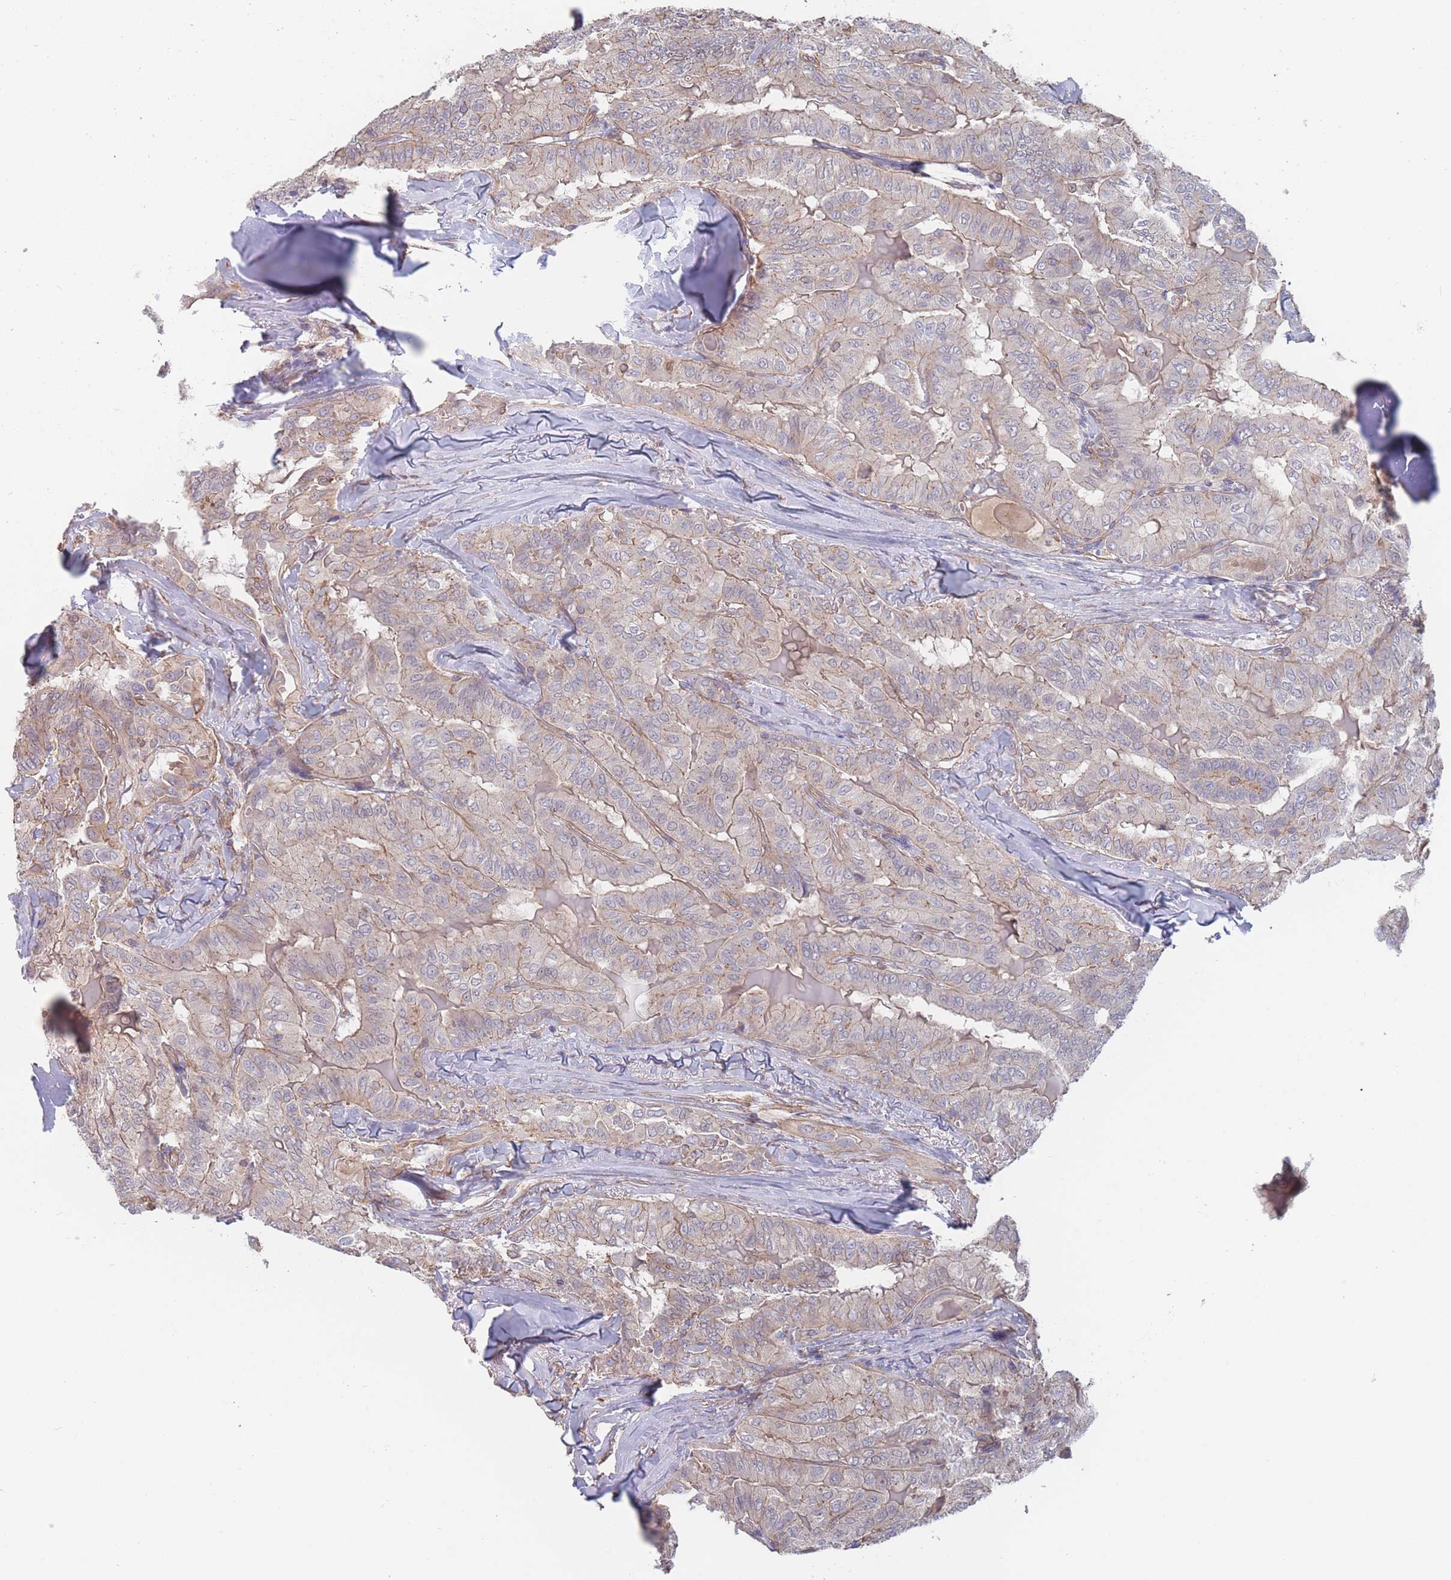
{"staining": {"intensity": "weak", "quantity": "25%-75%", "location": "cytoplasmic/membranous"}, "tissue": "thyroid cancer", "cell_type": "Tumor cells", "image_type": "cancer", "snomed": [{"axis": "morphology", "description": "Papillary adenocarcinoma, NOS"}, {"axis": "topography", "description": "Thyroid gland"}], "caption": "High-power microscopy captured an immunohistochemistry (IHC) histopathology image of thyroid papillary adenocarcinoma, revealing weak cytoplasmic/membranous staining in approximately 25%-75% of tumor cells. (IHC, brightfield microscopy, high magnification).", "gene": "SLC1A6", "patient": {"sex": "female", "age": 68}}